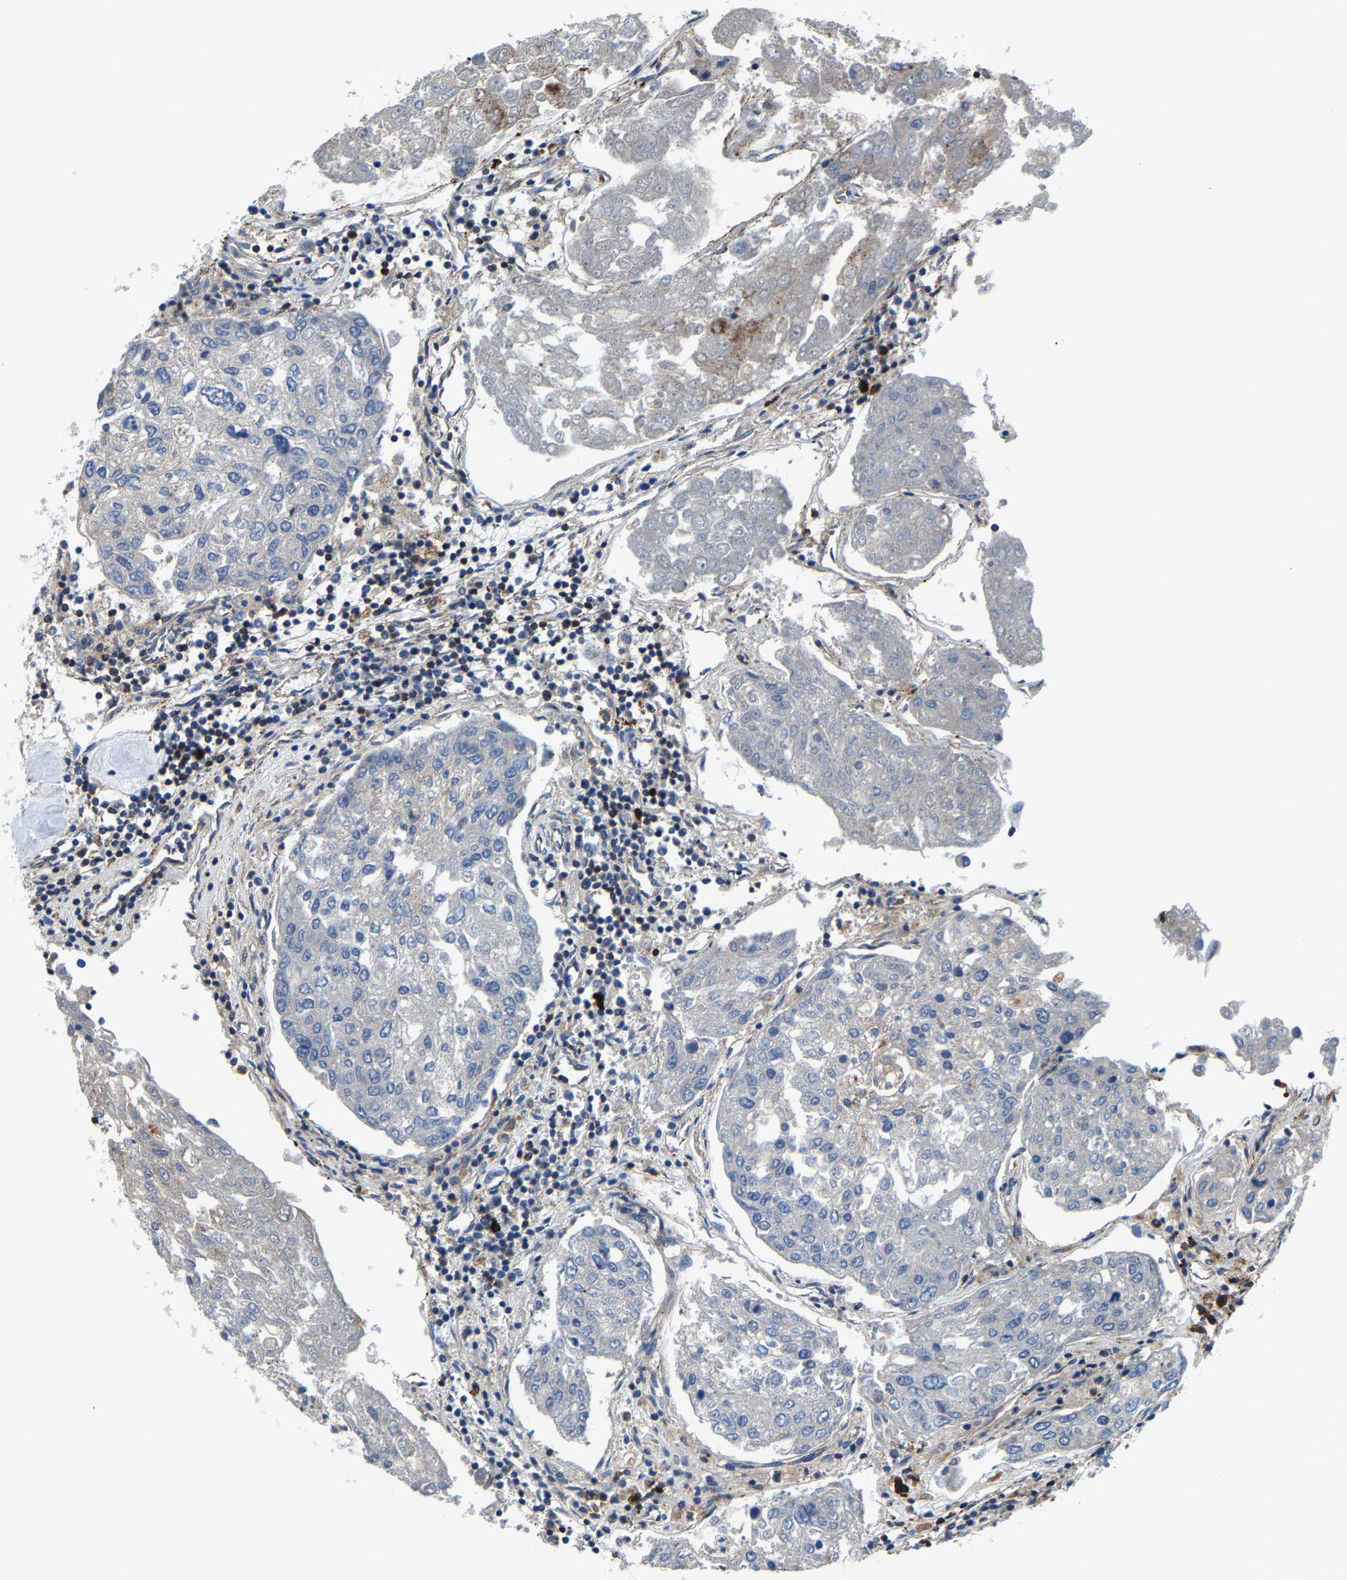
{"staining": {"intensity": "negative", "quantity": "none", "location": "none"}, "tissue": "urothelial cancer", "cell_type": "Tumor cells", "image_type": "cancer", "snomed": [{"axis": "morphology", "description": "Urothelial carcinoma, High grade"}, {"axis": "topography", "description": "Lymph node"}, {"axis": "topography", "description": "Urinary bladder"}], "caption": "Urothelial cancer was stained to show a protein in brown. There is no significant staining in tumor cells. Brightfield microscopy of immunohistochemistry (IHC) stained with DAB (brown) and hematoxylin (blue), captured at high magnification.", "gene": "DPP7", "patient": {"sex": "male", "age": 51}}